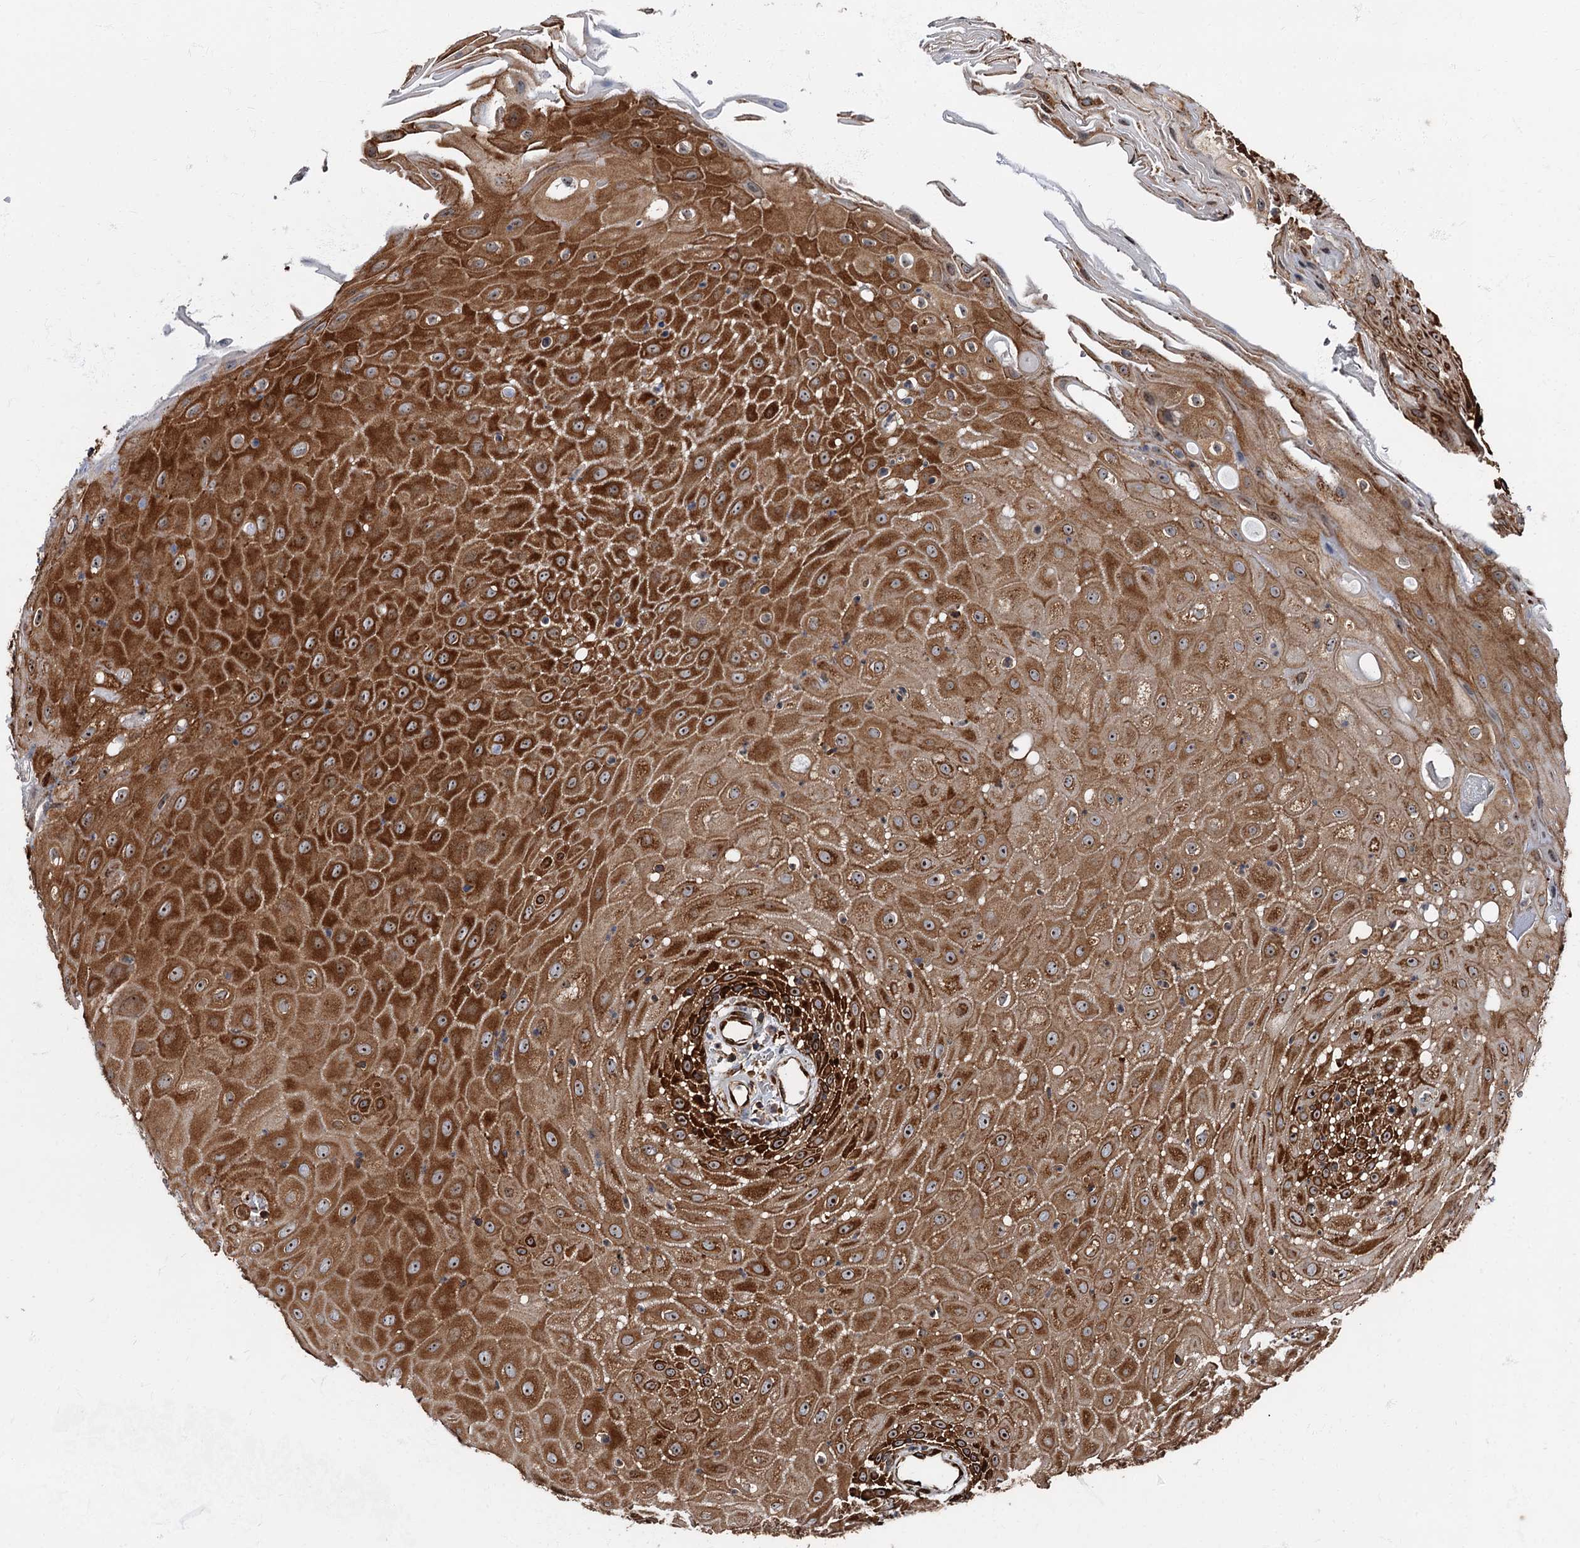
{"staining": {"intensity": "strong", "quantity": ">75%", "location": "cytoplasmic/membranous"}, "tissue": "oral mucosa", "cell_type": "Squamous epithelial cells", "image_type": "normal", "snomed": [{"axis": "morphology", "description": "Normal tissue, NOS"}, {"axis": "topography", "description": "Skeletal muscle"}, {"axis": "topography", "description": "Oral tissue"}, {"axis": "topography", "description": "Salivary gland"}, {"axis": "topography", "description": "Peripheral nerve tissue"}], "caption": "Strong cytoplasmic/membranous expression is present in about >75% of squamous epithelial cells in normal oral mucosa. The staining was performed using DAB to visualize the protein expression in brown, while the nuclei were stained in blue with hematoxylin (Magnification: 20x).", "gene": "ATP2C1", "patient": {"sex": "male", "age": 54}}